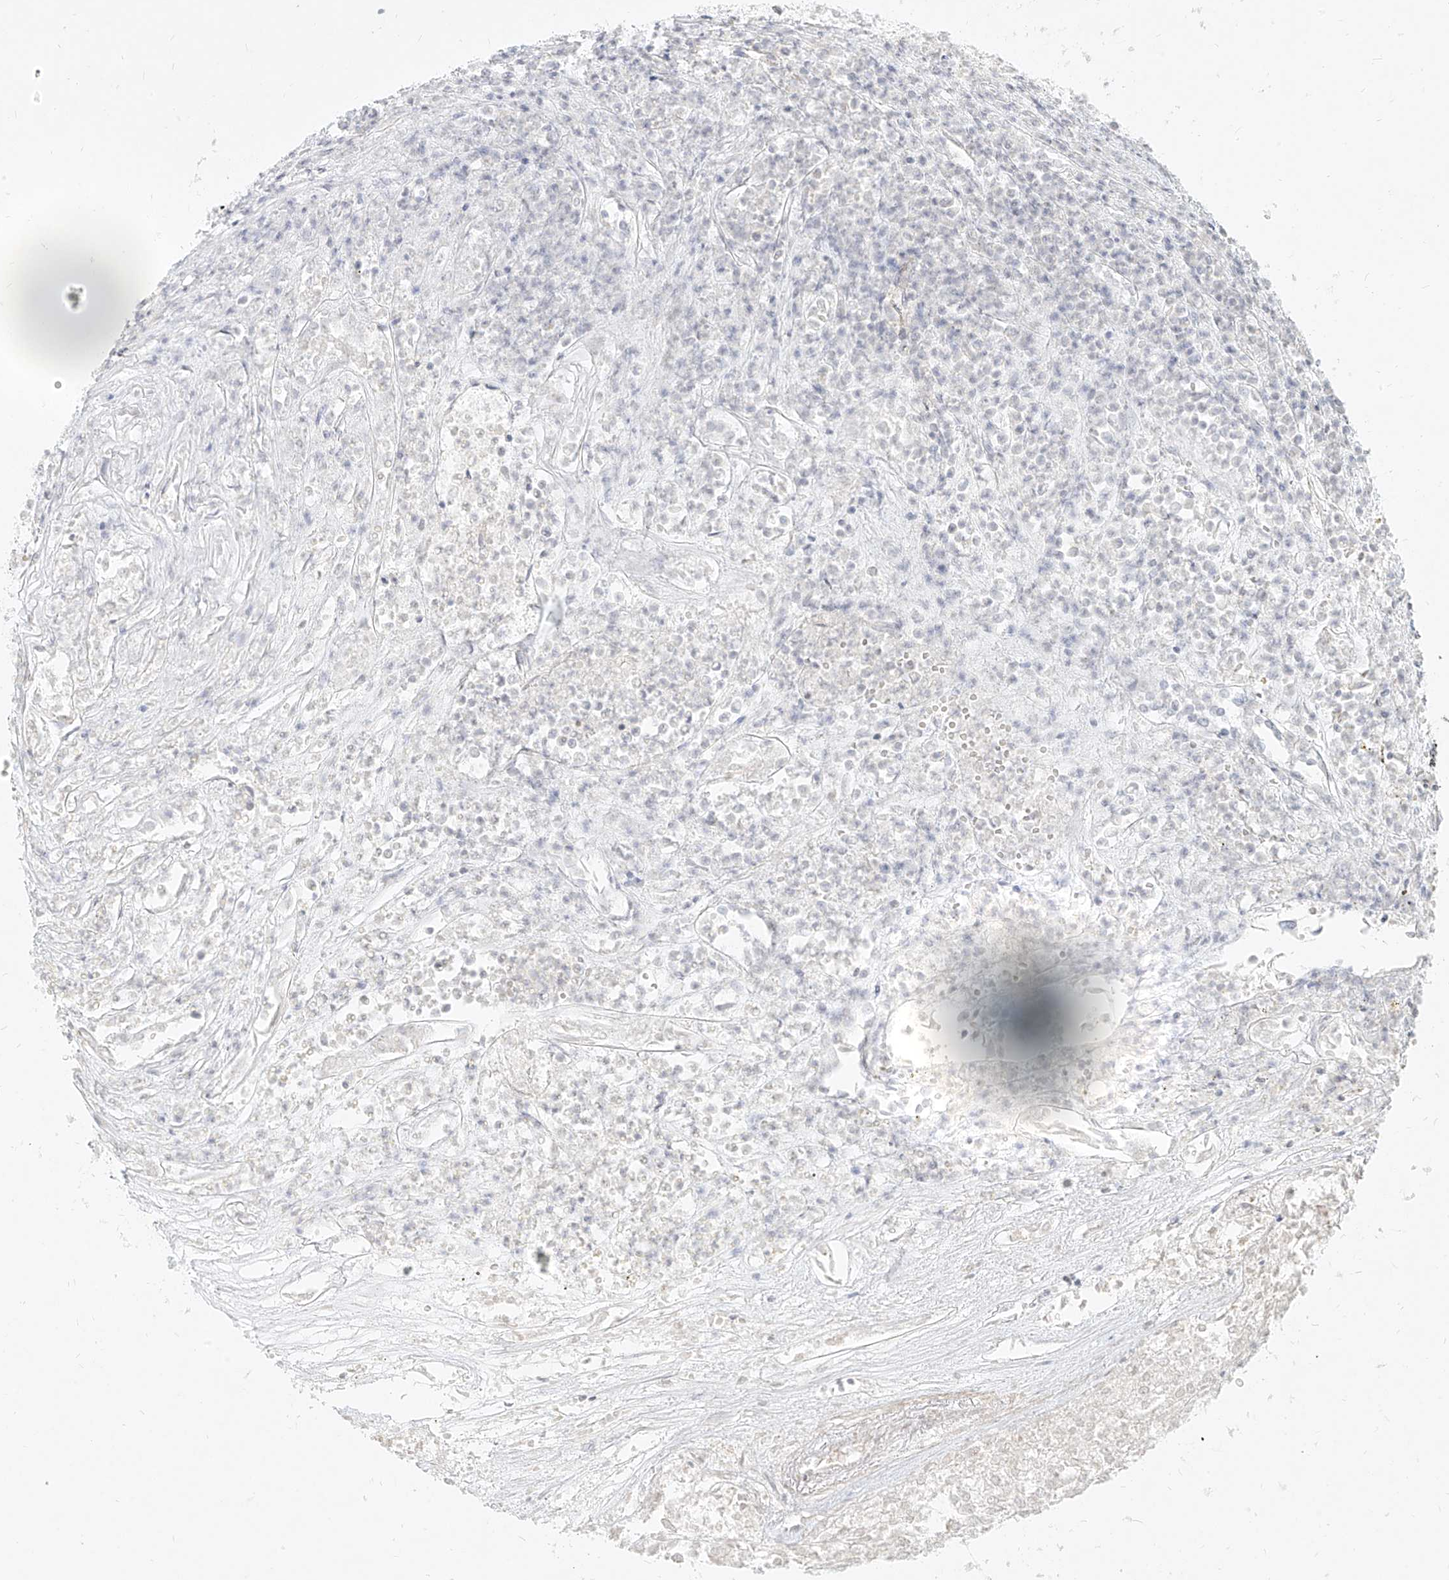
{"staining": {"intensity": "negative", "quantity": "none", "location": "none"}, "tissue": "renal cancer", "cell_type": "Tumor cells", "image_type": "cancer", "snomed": [{"axis": "morphology", "description": "Adenocarcinoma, NOS"}, {"axis": "topography", "description": "Kidney"}], "caption": "A high-resolution histopathology image shows immunohistochemistry staining of adenocarcinoma (renal), which shows no significant expression in tumor cells.", "gene": "ITPKB", "patient": {"sex": "female", "age": 54}}